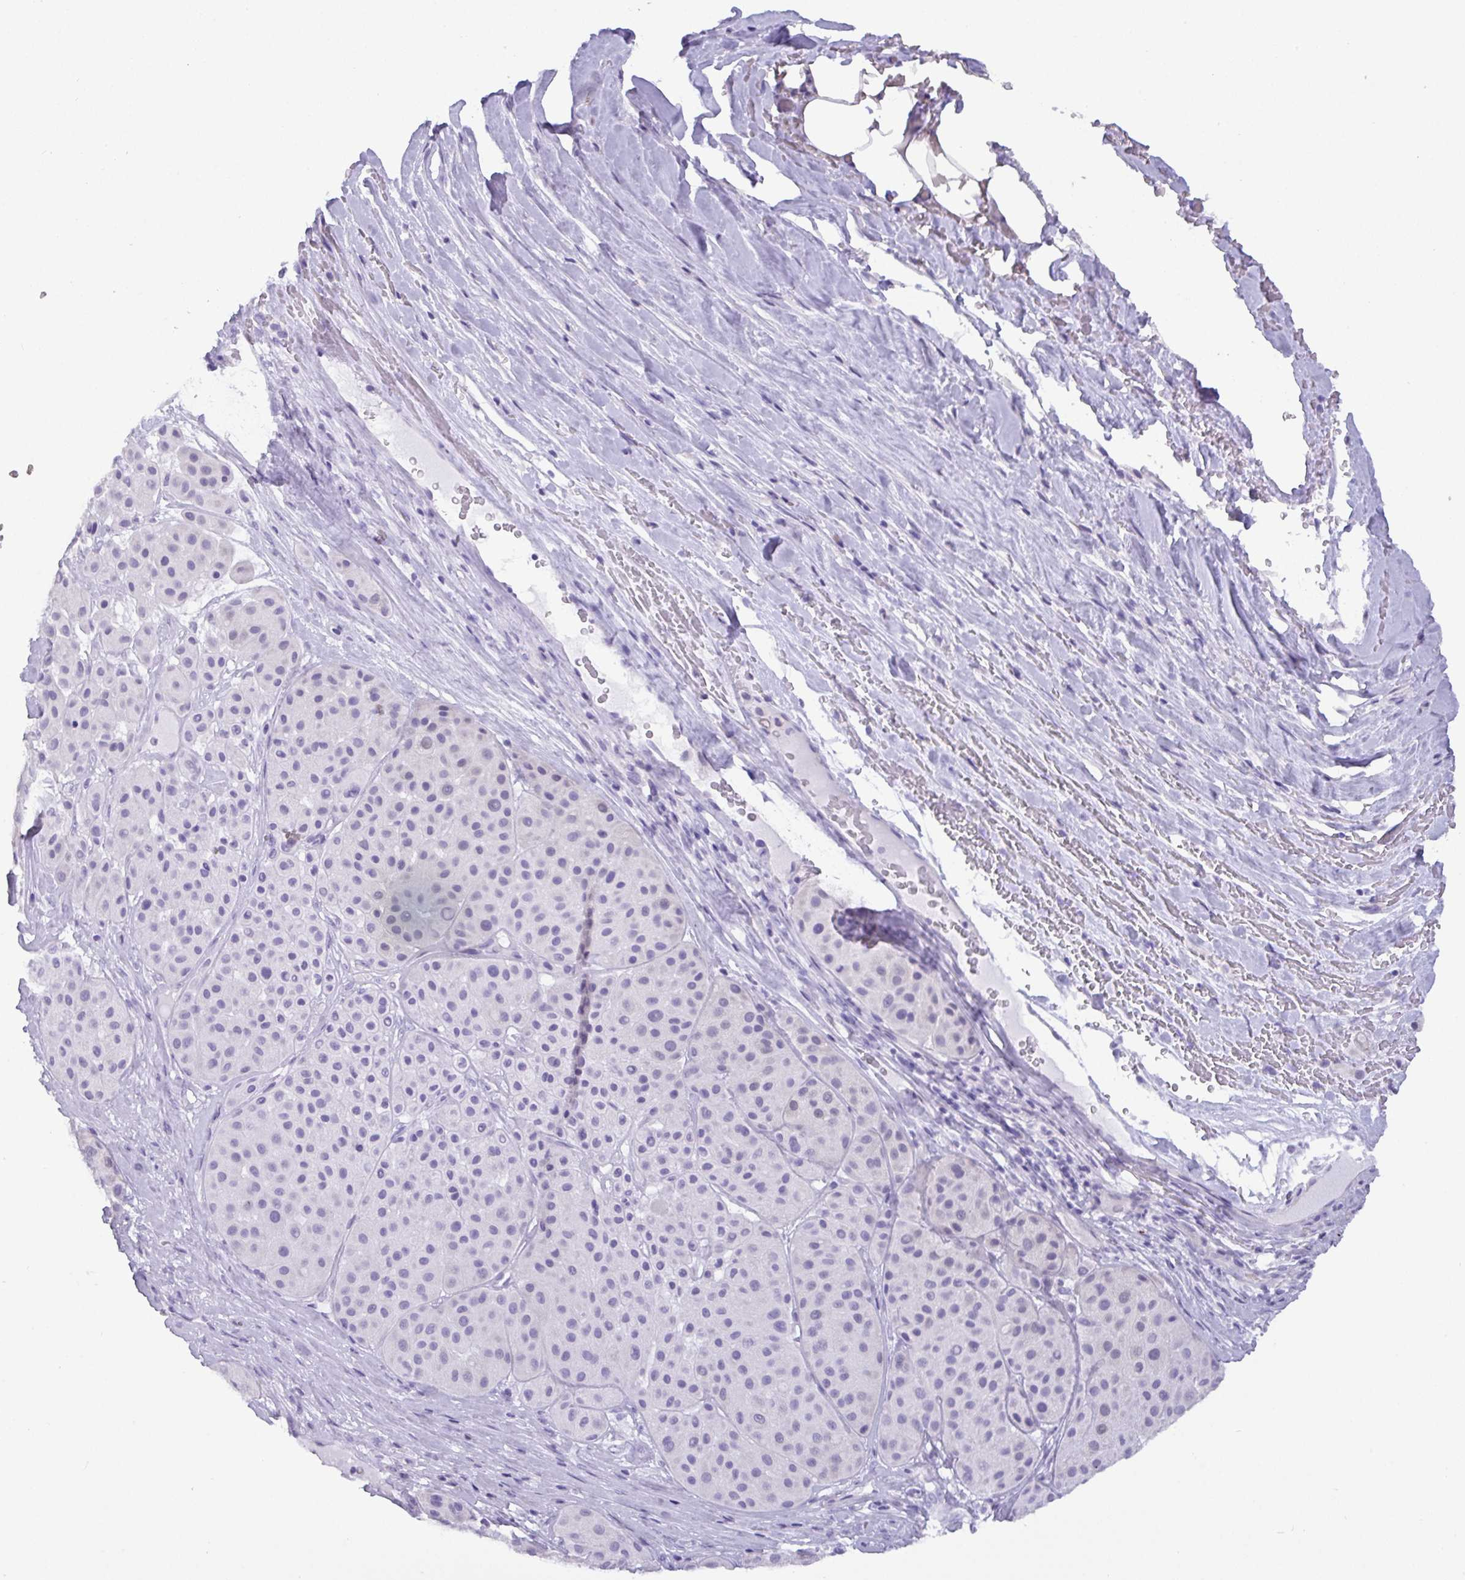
{"staining": {"intensity": "negative", "quantity": "none", "location": "none"}, "tissue": "melanoma", "cell_type": "Tumor cells", "image_type": "cancer", "snomed": [{"axis": "morphology", "description": "Malignant melanoma, Metastatic site"}, {"axis": "topography", "description": "Smooth muscle"}], "caption": "DAB (3,3'-diaminobenzidine) immunohistochemical staining of melanoma shows no significant positivity in tumor cells.", "gene": "C4orf33", "patient": {"sex": "male", "age": 41}}